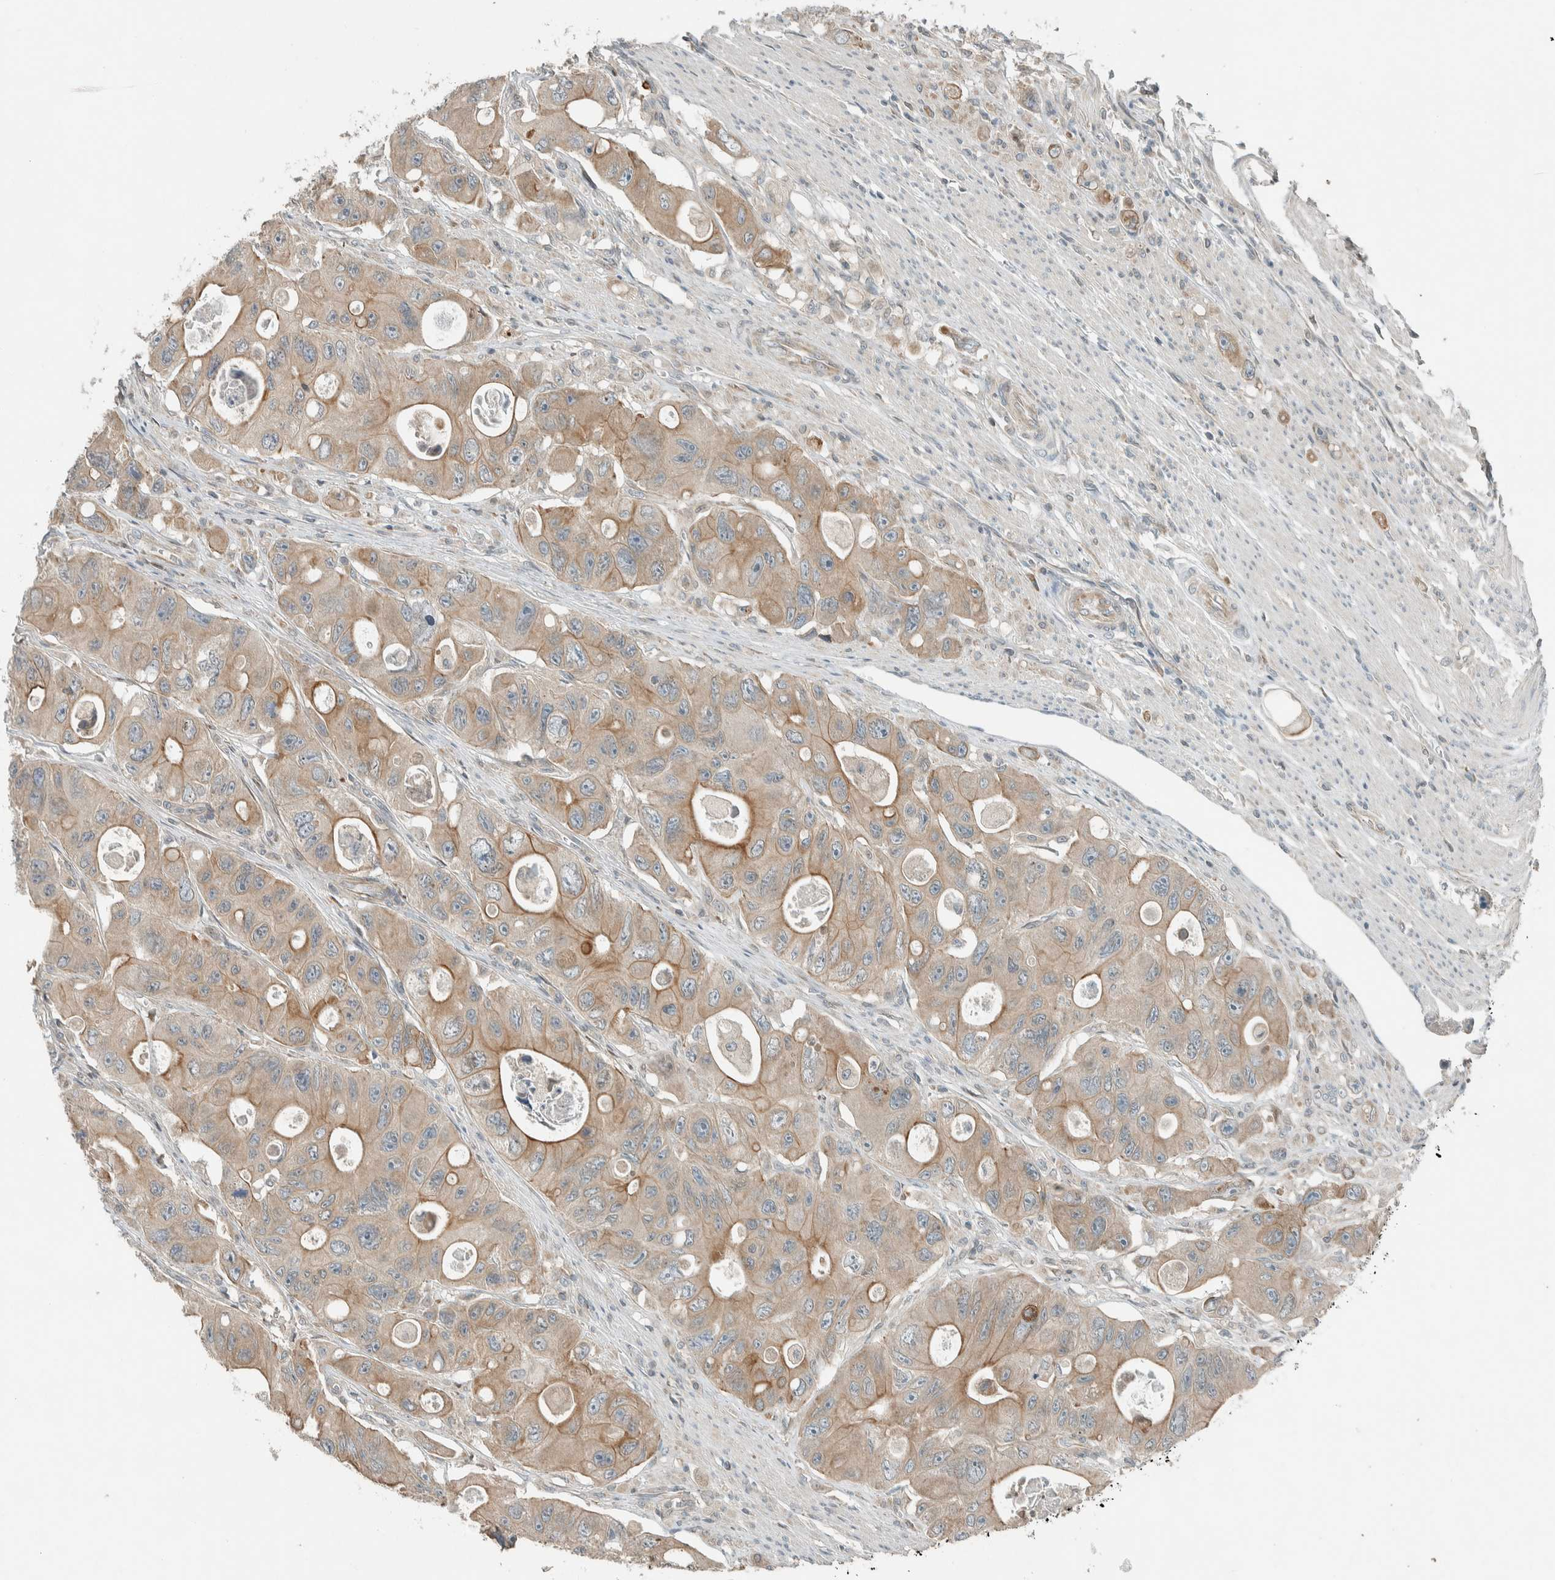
{"staining": {"intensity": "weak", "quantity": ">75%", "location": "cytoplasmic/membranous"}, "tissue": "colorectal cancer", "cell_type": "Tumor cells", "image_type": "cancer", "snomed": [{"axis": "morphology", "description": "Adenocarcinoma, NOS"}, {"axis": "topography", "description": "Colon"}], "caption": "Protein staining demonstrates weak cytoplasmic/membranous staining in approximately >75% of tumor cells in colorectal adenocarcinoma.", "gene": "SEL1L", "patient": {"sex": "female", "age": 46}}